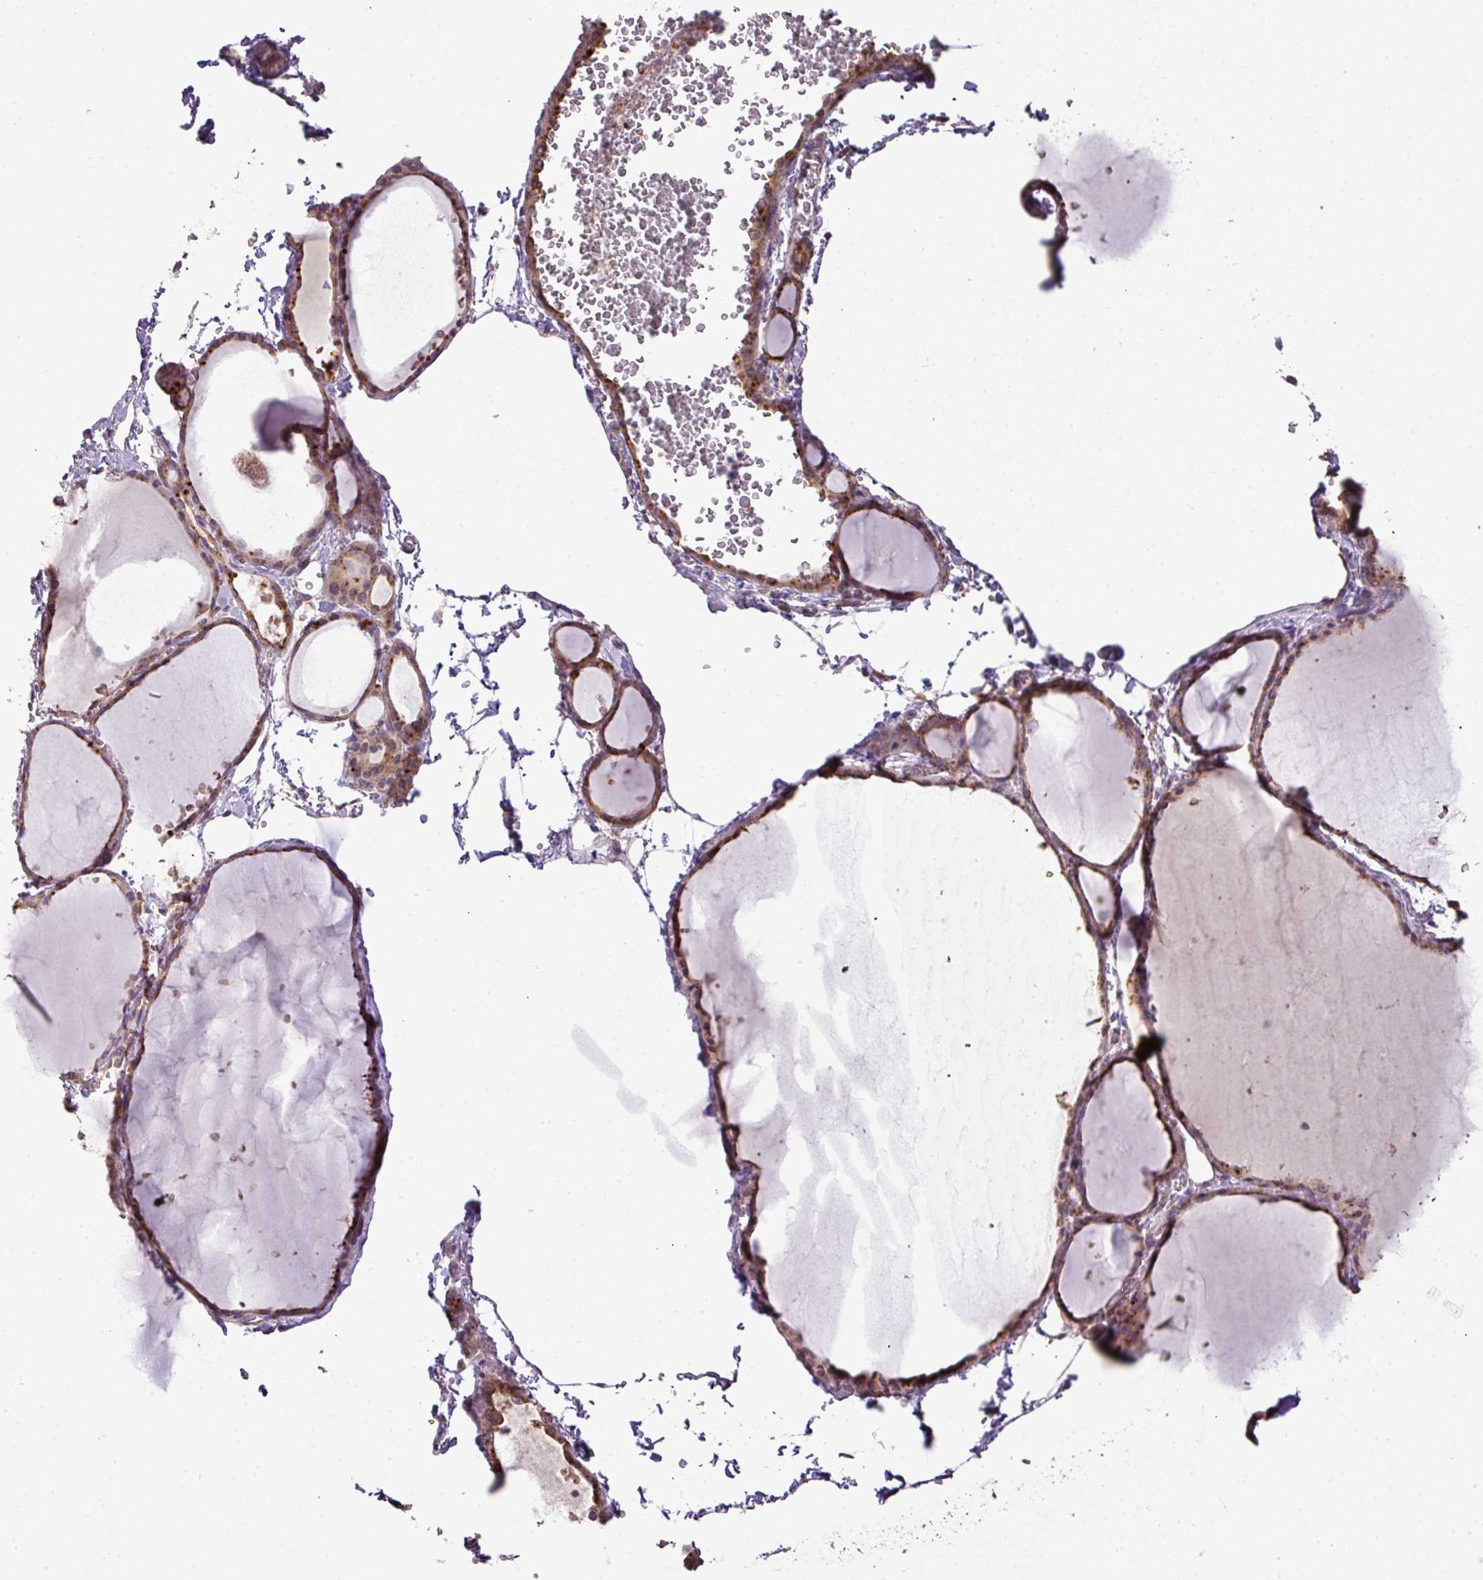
{"staining": {"intensity": "strong", "quantity": "25%-75%", "location": "cytoplasmic/membranous"}, "tissue": "thyroid gland", "cell_type": "Glandular cells", "image_type": "normal", "snomed": [{"axis": "morphology", "description": "Normal tissue, NOS"}, {"axis": "topography", "description": "Thyroid gland"}], "caption": "Brown immunohistochemical staining in normal thyroid gland reveals strong cytoplasmic/membranous positivity in about 25%-75% of glandular cells.", "gene": "DNAAF4", "patient": {"sex": "female", "age": 49}}